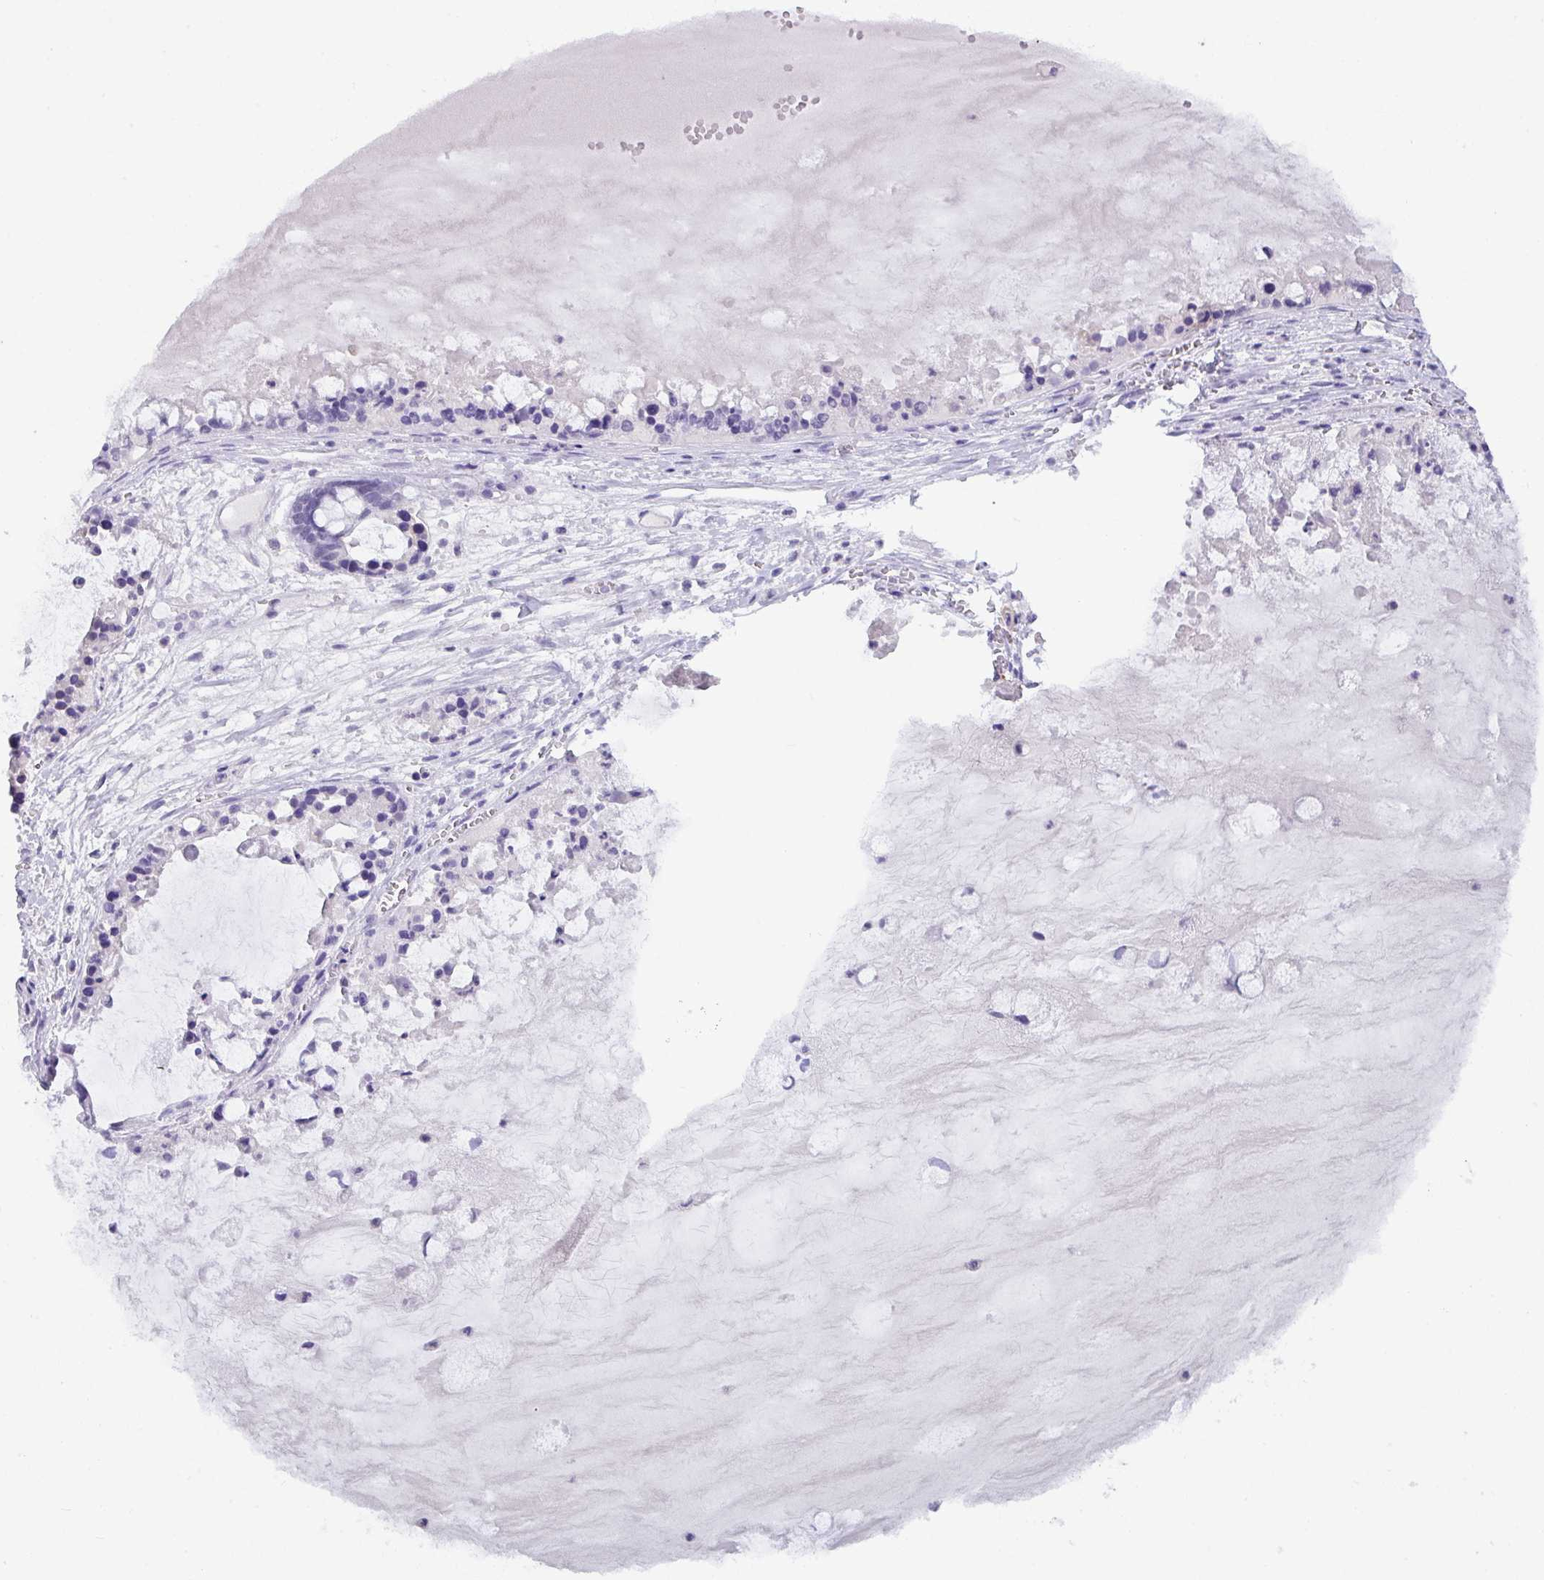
{"staining": {"intensity": "negative", "quantity": "none", "location": "none"}, "tissue": "ovarian cancer", "cell_type": "Tumor cells", "image_type": "cancer", "snomed": [{"axis": "morphology", "description": "Cystadenocarcinoma, mucinous, NOS"}, {"axis": "topography", "description": "Ovary"}], "caption": "Tumor cells are negative for brown protein staining in ovarian cancer (mucinous cystadenocarcinoma).", "gene": "ZNF524", "patient": {"sex": "female", "age": 63}}